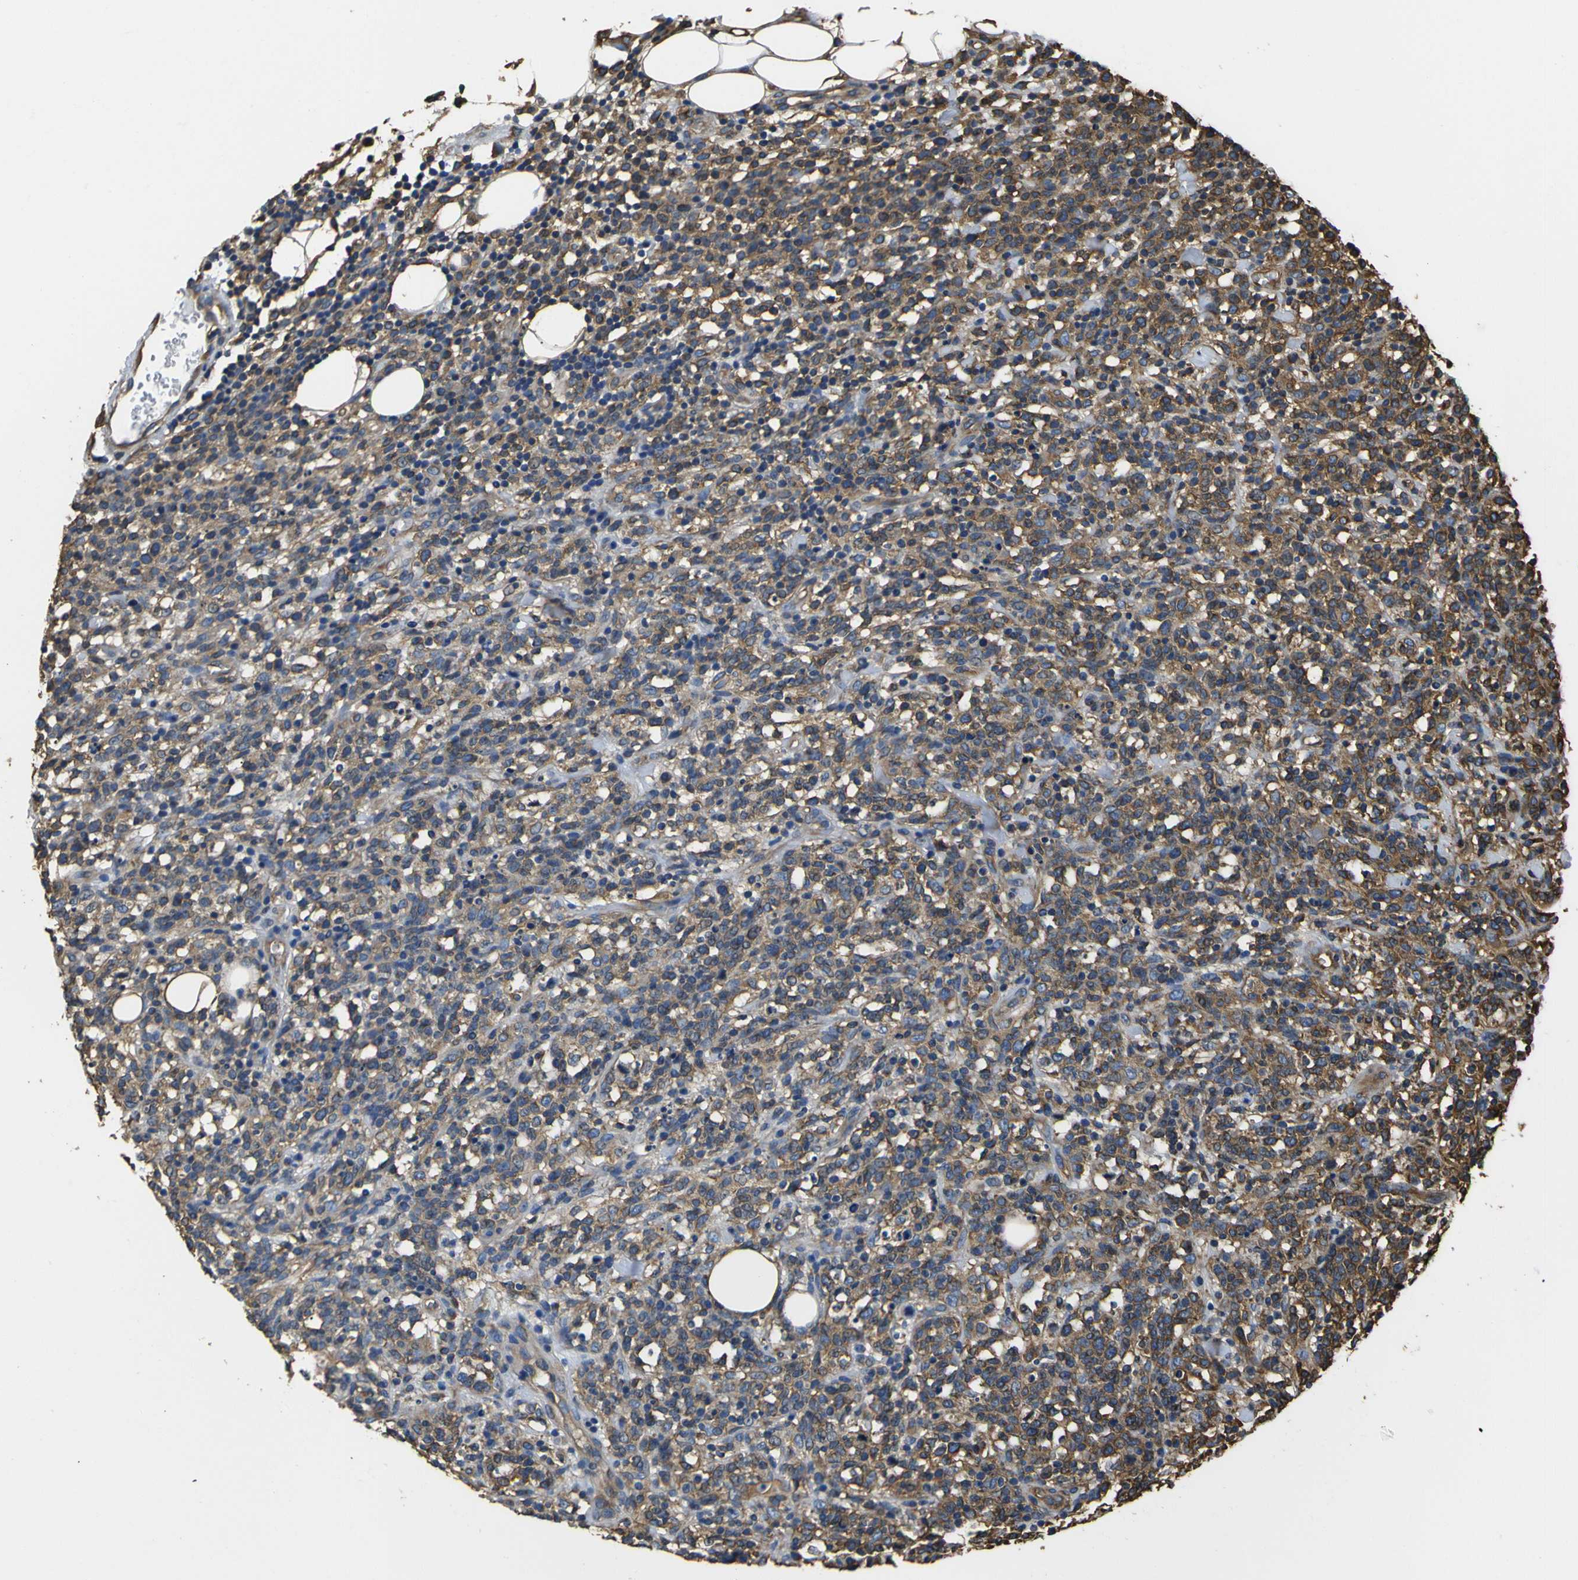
{"staining": {"intensity": "moderate", "quantity": ">75%", "location": "cytoplasmic/membranous"}, "tissue": "lymphoma", "cell_type": "Tumor cells", "image_type": "cancer", "snomed": [{"axis": "morphology", "description": "Malignant lymphoma, non-Hodgkin's type, High grade"}, {"axis": "topography", "description": "Lymph node"}], "caption": "Malignant lymphoma, non-Hodgkin's type (high-grade) stained with DAB immunohistochemistry (IHC) reveals medium levels of moderate cytoplasmic/membranous expression in about >75% of tumor cells.", "gene": "TUBB", "patient": {"sex": "female", "age": 73}}